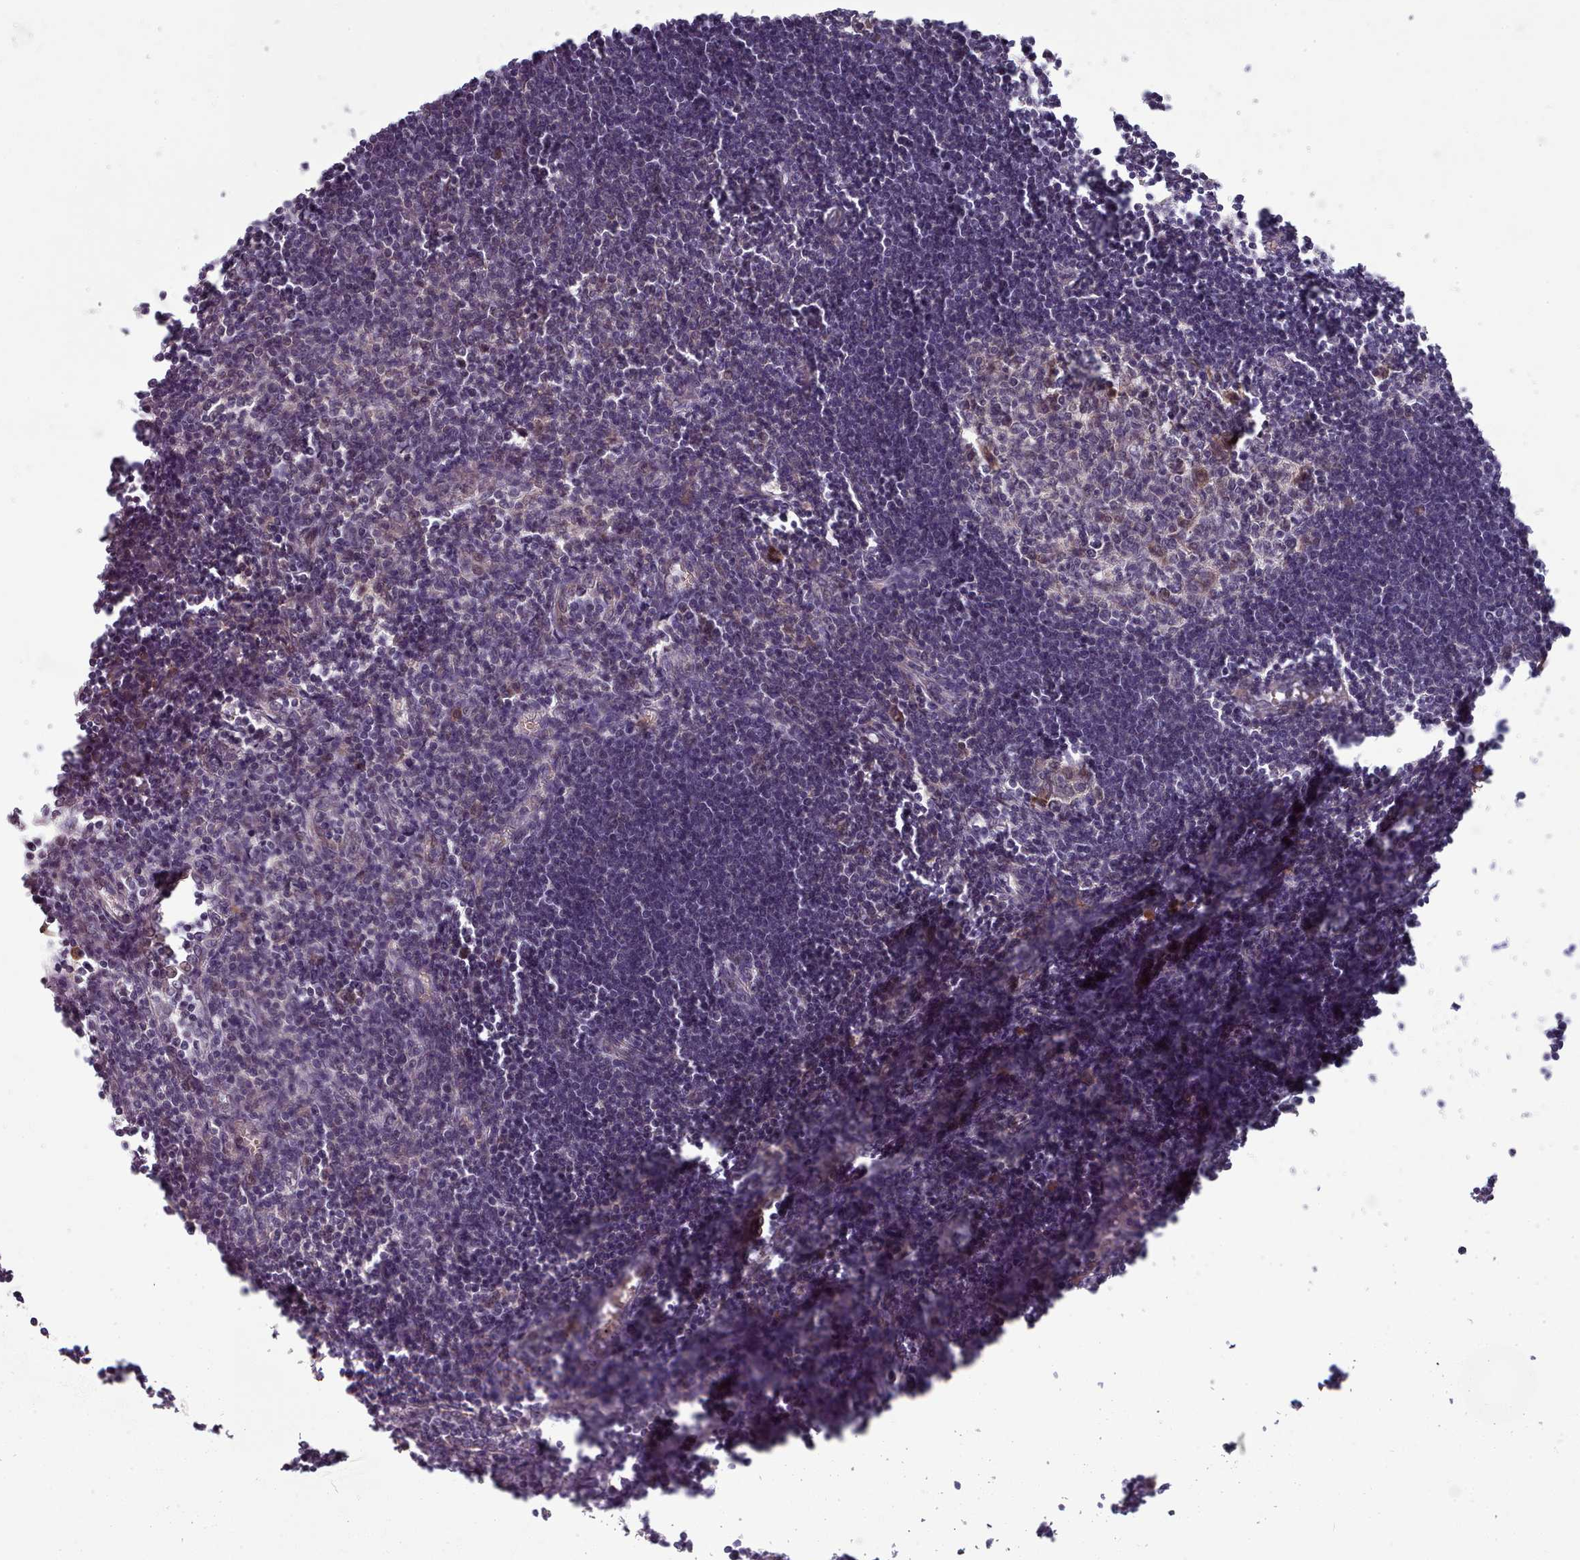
{"staining": {"intensity": "moderate", "quantity": "<25%", "location": "cytoplasmic/membranous,nuclear"}, "tissue": "lymph node", "cell_type": "Germinal center cells", "image_type": "normal", "snomed": [{"axis": "morphology", "description": "Normal tissue, NOS"}, {"axis": "morphology", "description": "Malignant melanoma, Metastatic site"}, {"axis": "topography", "description": "Lymph node"}], "caption": "Germinal center cells demonstrate low levels of moderate cytoplasmic/membranous,nuclear expression in about <25% of cells in unremarkable lymph node.", "gene": "CLNS1A", "patient": {"sex": "male", "age": 41}}